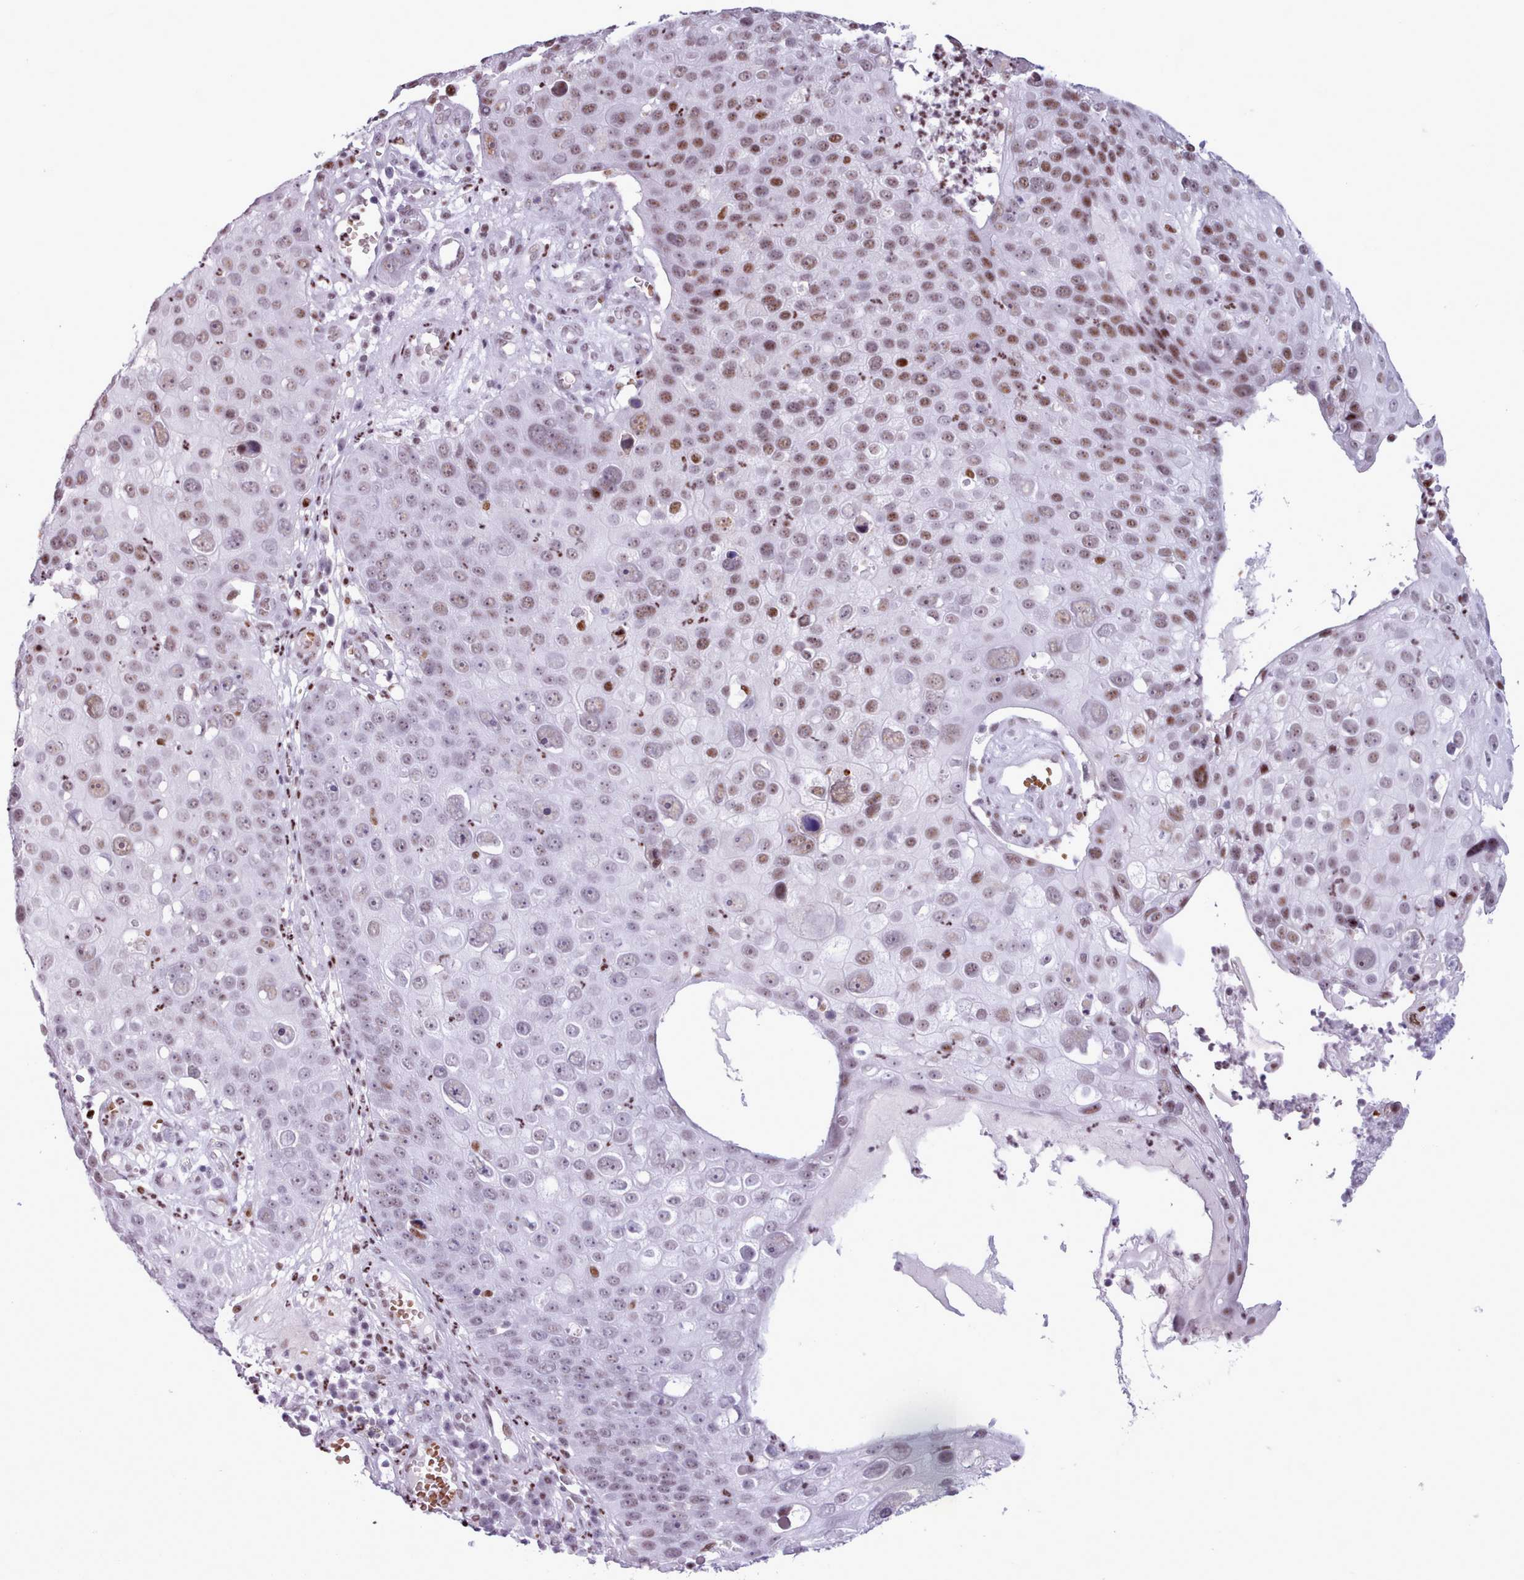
{"staining": {"intensity": "moderate", "quantity": ">75%", "location": "nuclear"}, "tissue": "skin cancer", "cell_type": "Tumor cells", "image_type": "cancer", "snomed": [{"axis": "morphology", "description": "Squamous cell carcinoma, NOS"}, {"axis": "topography", "description": "Skin"}], "caption": "The image displays immunohistochemical staining of skin squamous cell carcinoma. There is moderate nuclear staining is seen in about >75% of tumor cells.", "gene": "SRSF4", "patient": {"sex": "male", "age": 71}}